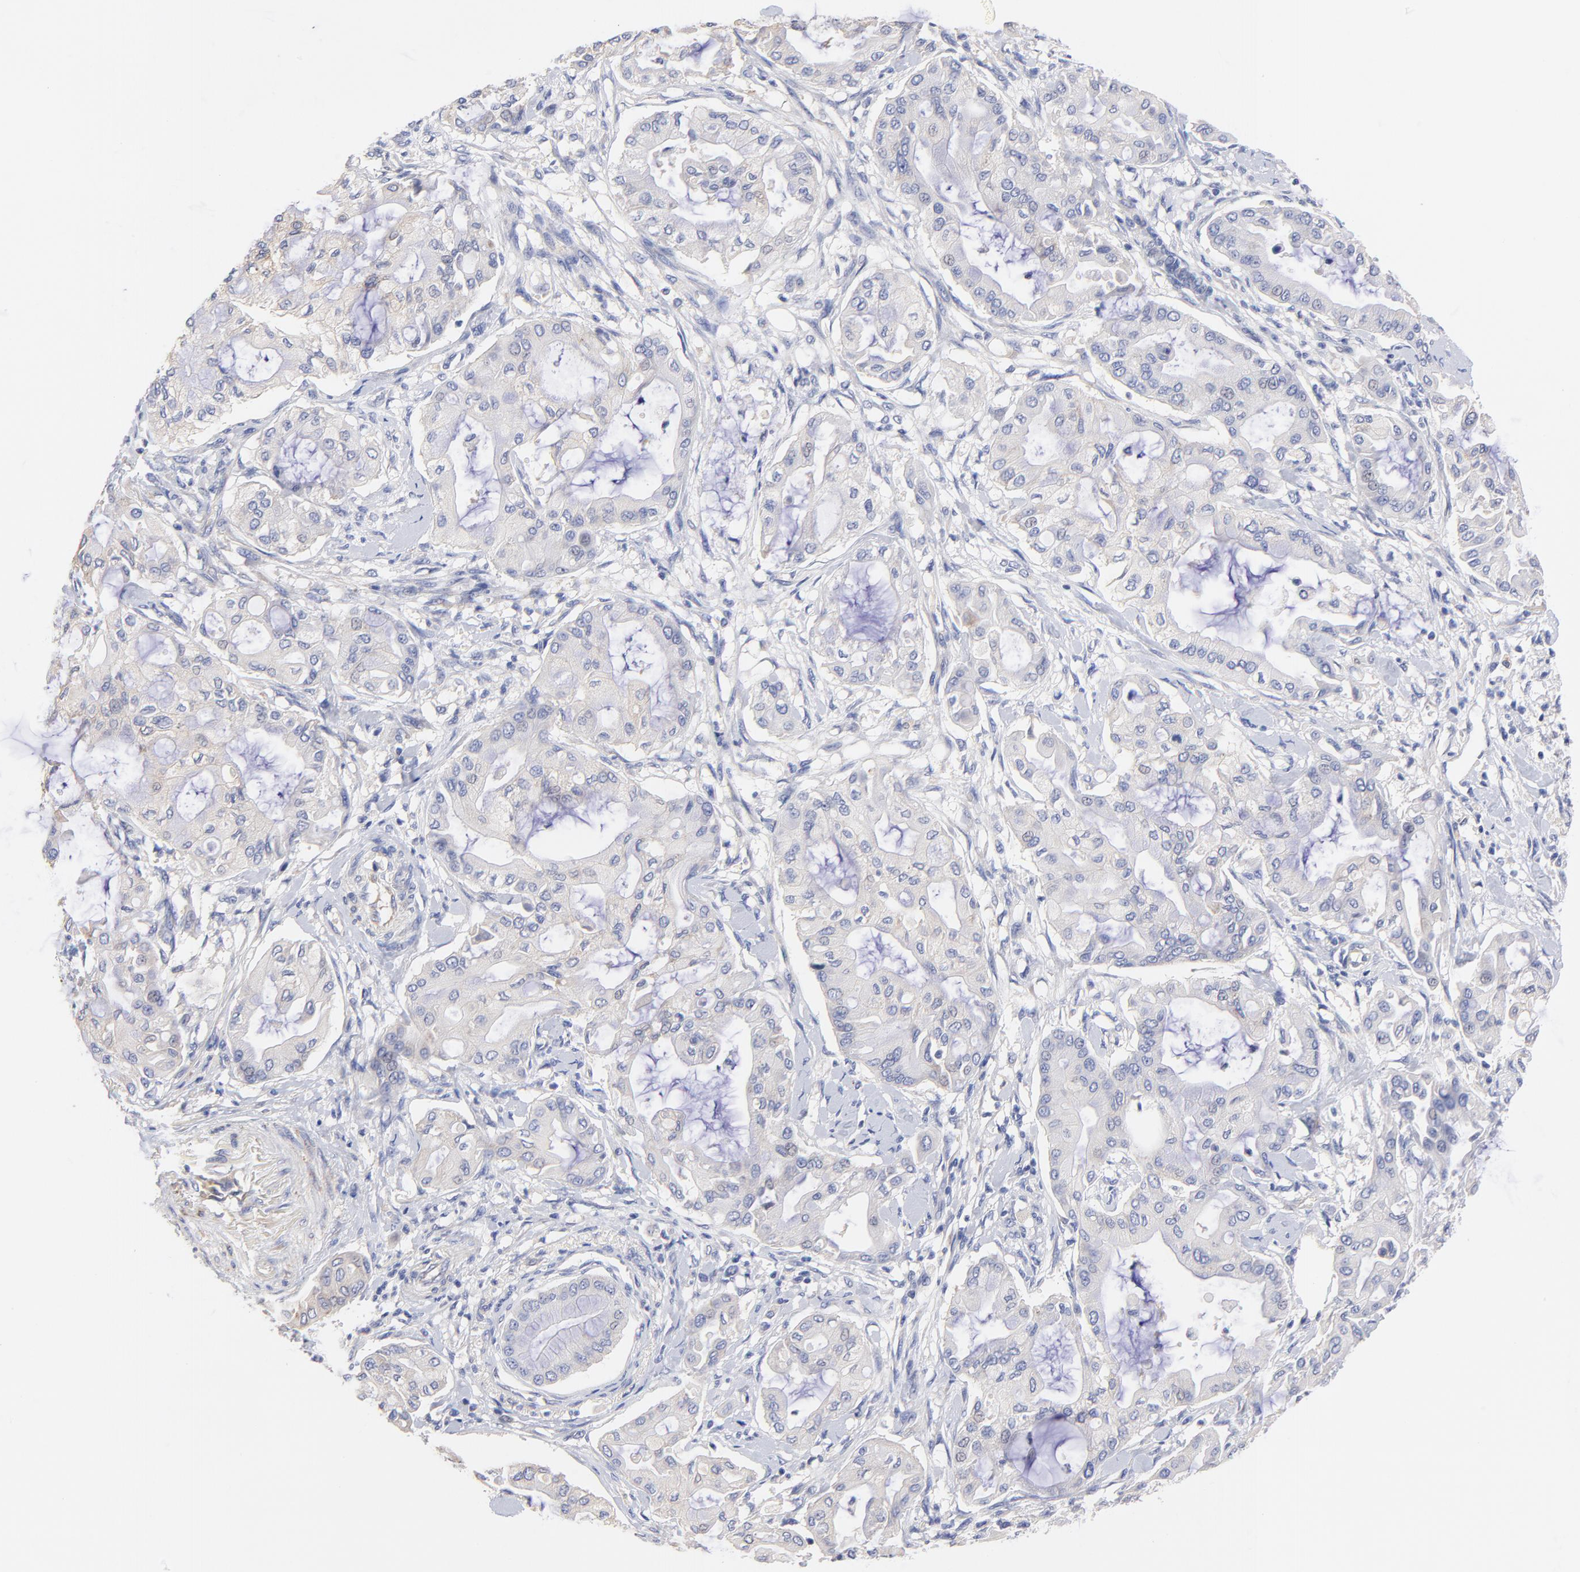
{"staining": {"intensity": "weak", "quantity": "<25%", "location": "cytoplasmic/membranous"}, "tissue": "pancreatic cancer", "cell_type": "Tumor cells", "image_type": "cancer", "snomed": [{"axis": "morphology", "description": "Adenocarcinoma, NOS"}, {"axis": "morphology", "description": "Adenocarcinoma, metastatic, NOS"}, {"axis": "topography", "description": "Lymph node"}, {"axis": "topography", "description": "Pancreas"}, {"axis": "topography", "description": "Duodenum"}], "caption": "The photomicrograph demonstrates no significant staining in tumor cells of pancreatic cancer (adenocarcinoma).", "gene": "HS3ST1", "patient": {"sex": "female", "age": 64}}